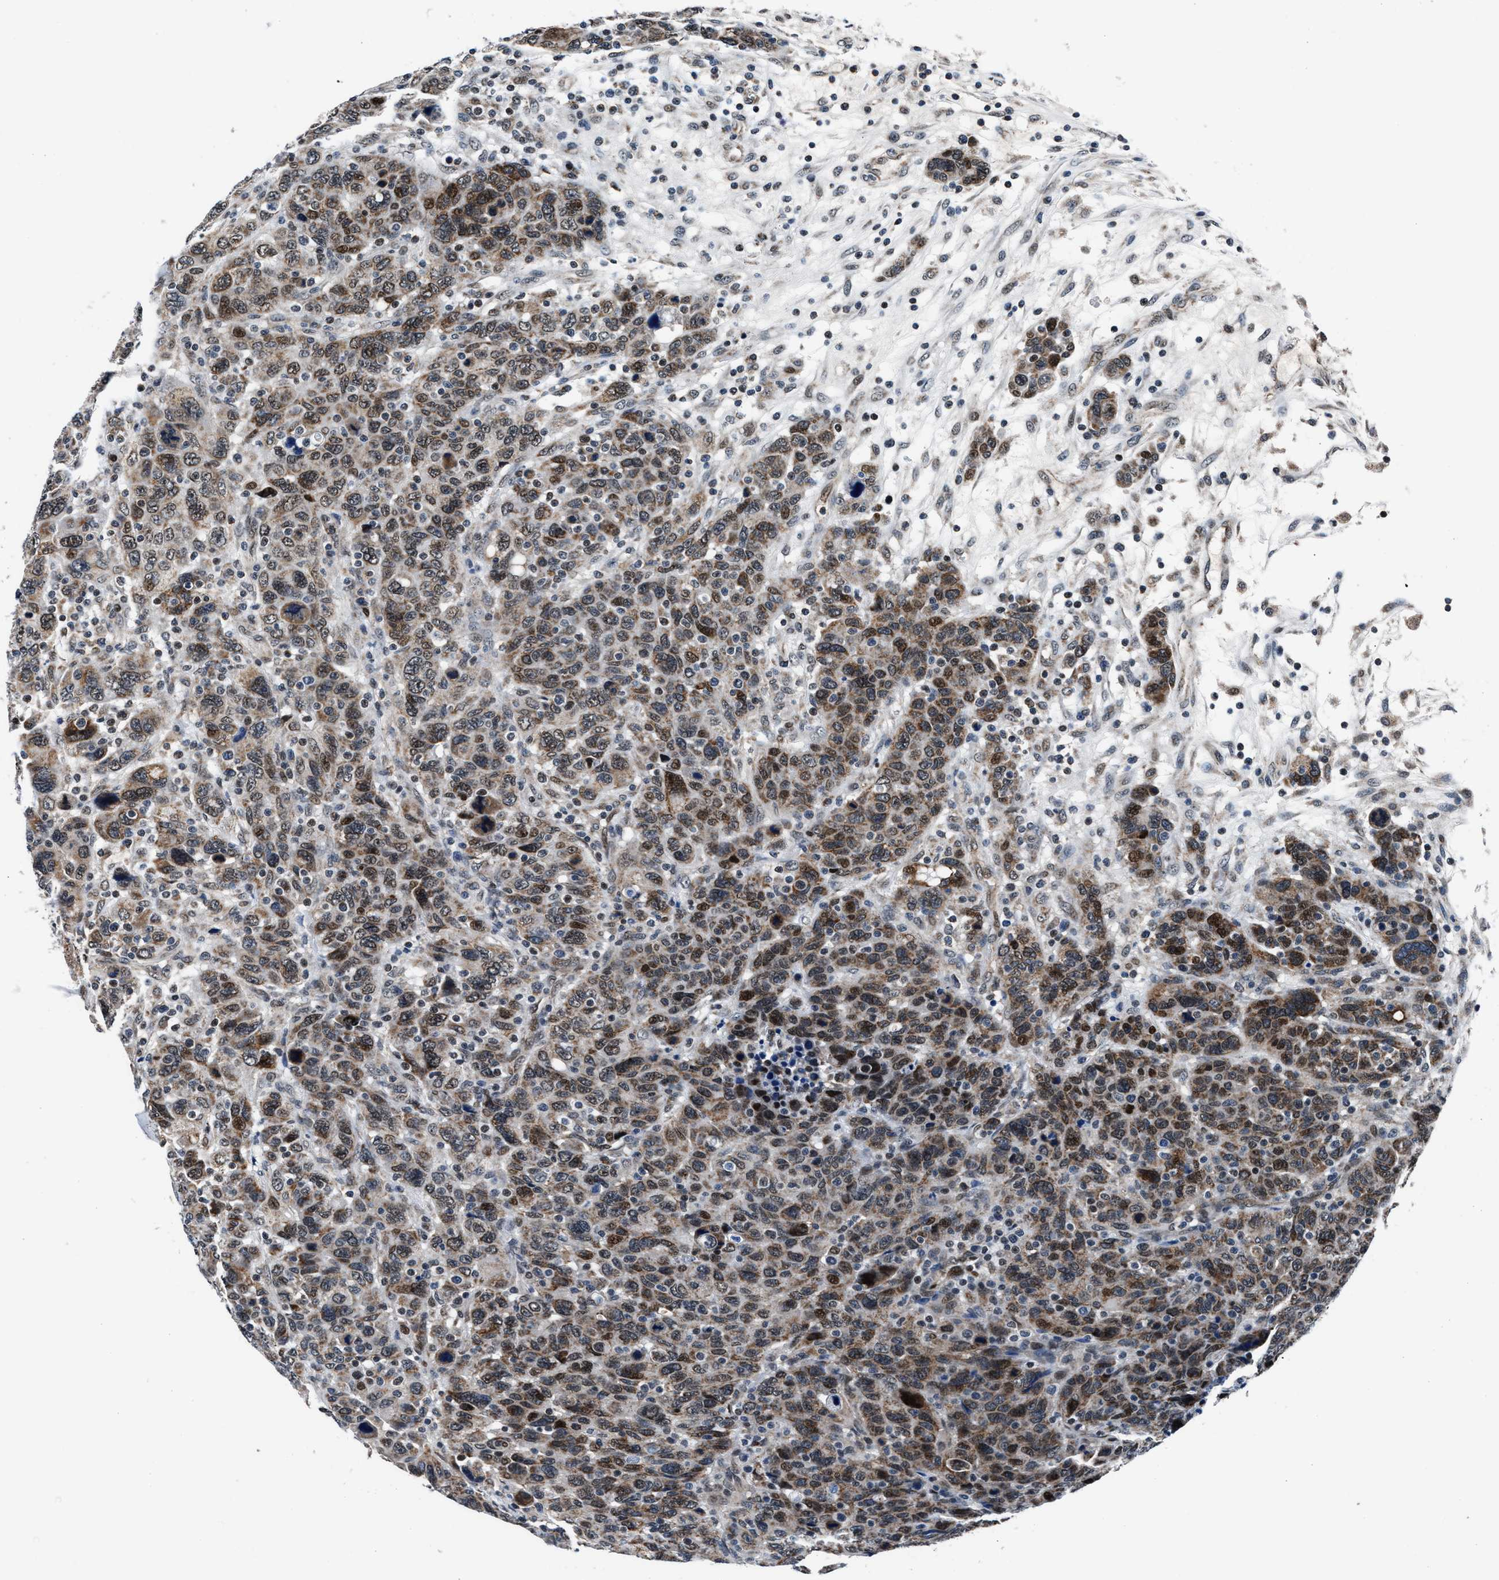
{"staining": {"intensity": "moderate", "quantity": "25%-75%", "location": "nuclear"}, "tissue": "breast cancer", "cell_type": "Tumor cells", "image_type": "cancer", "snomed": [{"axis": "morphology", "description": "Duct carcinoma"}, {"axis": "topography", "description": "Breast"}], "caption": "A brown stain highlights moderate nuclear positivity of a protein in intraductal carcinoma (breast) tumor cells.", "gene": "PRRC2B", "patient": {"sex": "female", "age": 37}}